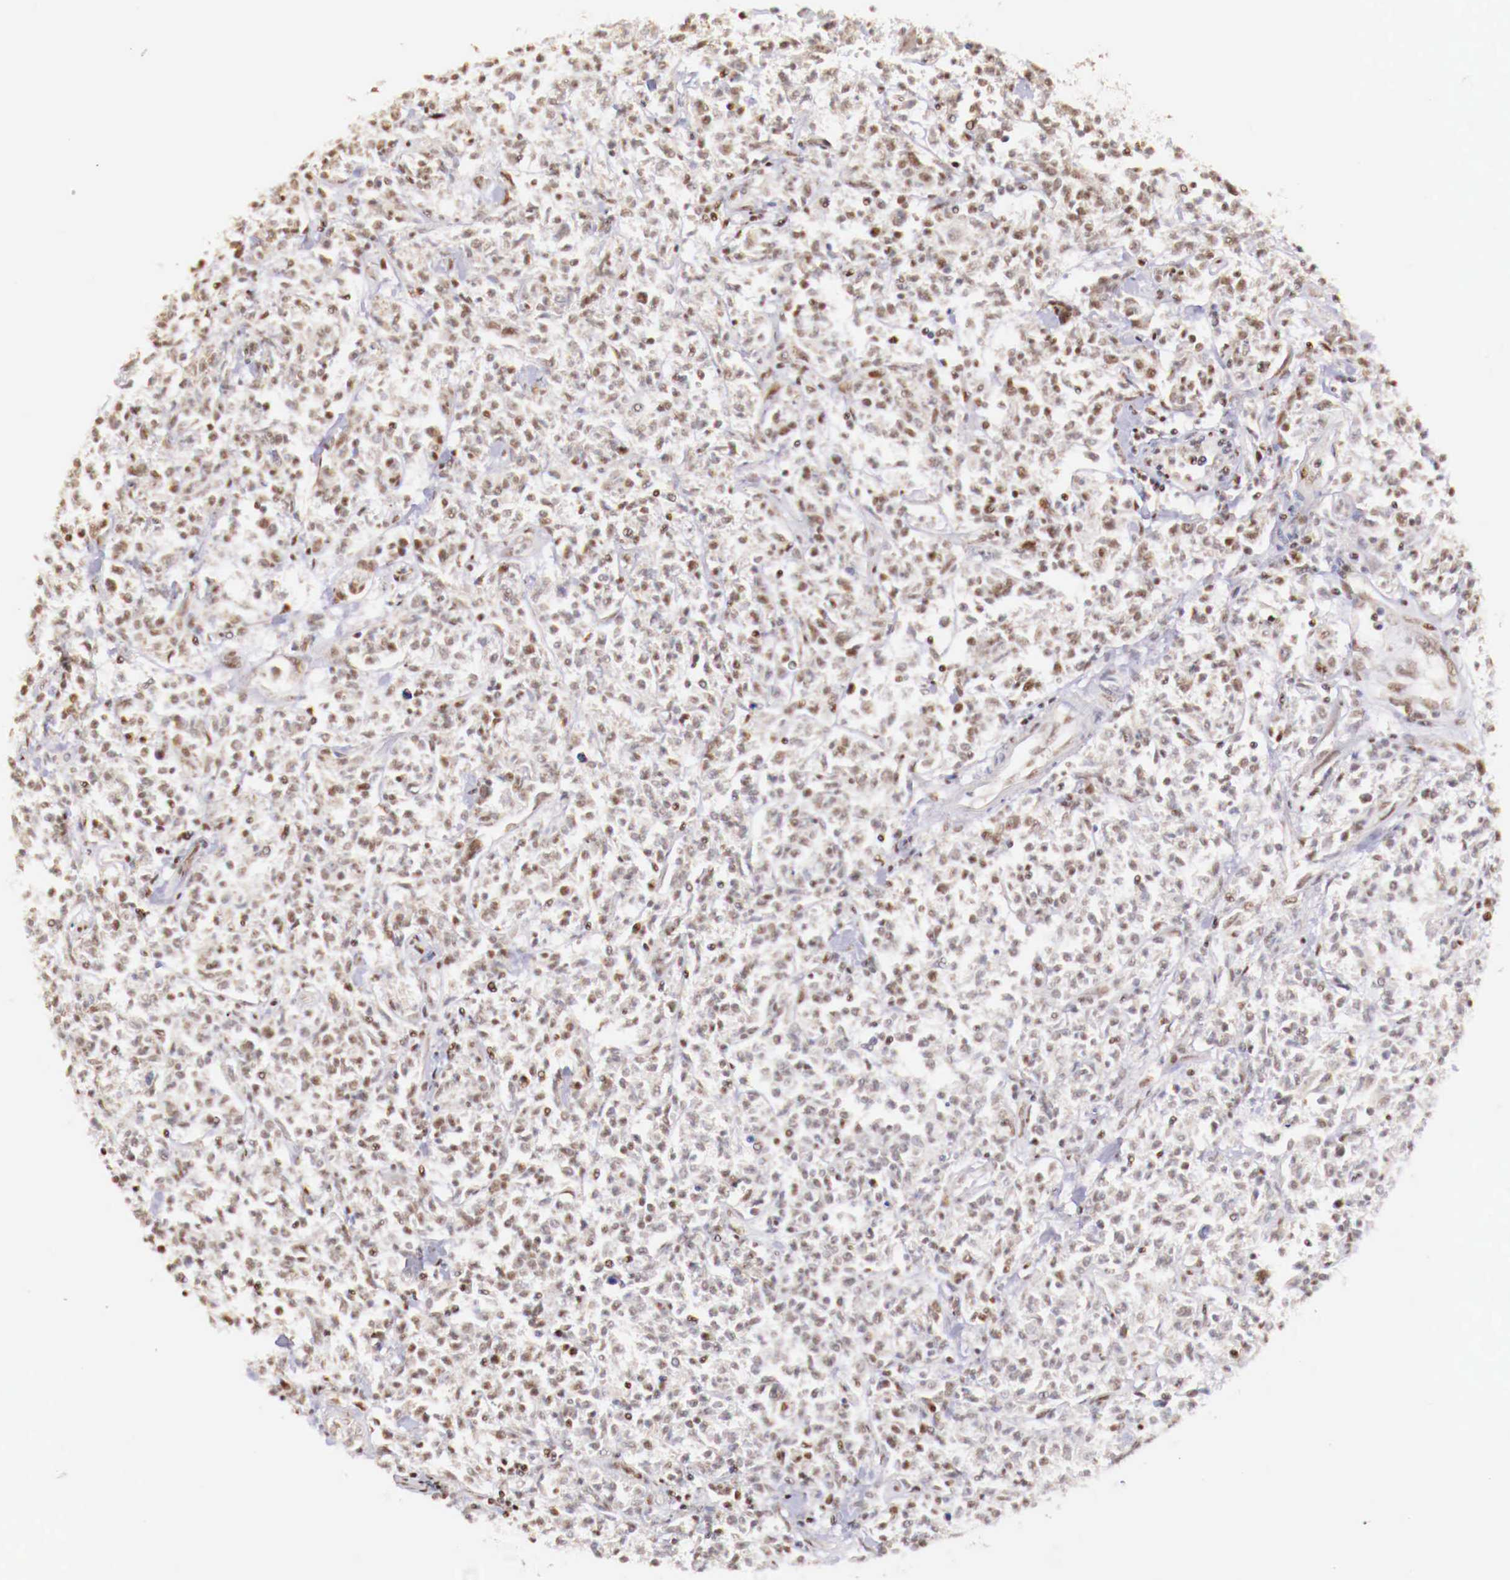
{"staining": {"intensity": "weak", "quantity": "<25%", "location": "nuclear"}, "tissue": "lymphoma", "cell_type": "Tumor cells", "image_type": "cancer", "snomed": [{"axis": "morphology", "description": "Malignant lymphoma, non-Hodgkin's type, Low grade"}, {"axis": "topography", "description": "Small intestine"}], "caption": "Immunohistochemical staining of human low-grade malignant lymphoma, non-Hodgkin's type reveals no significant staining in tumor cells.", "gene": "SP1", "patient": {"sex": "female", "age": 59}}